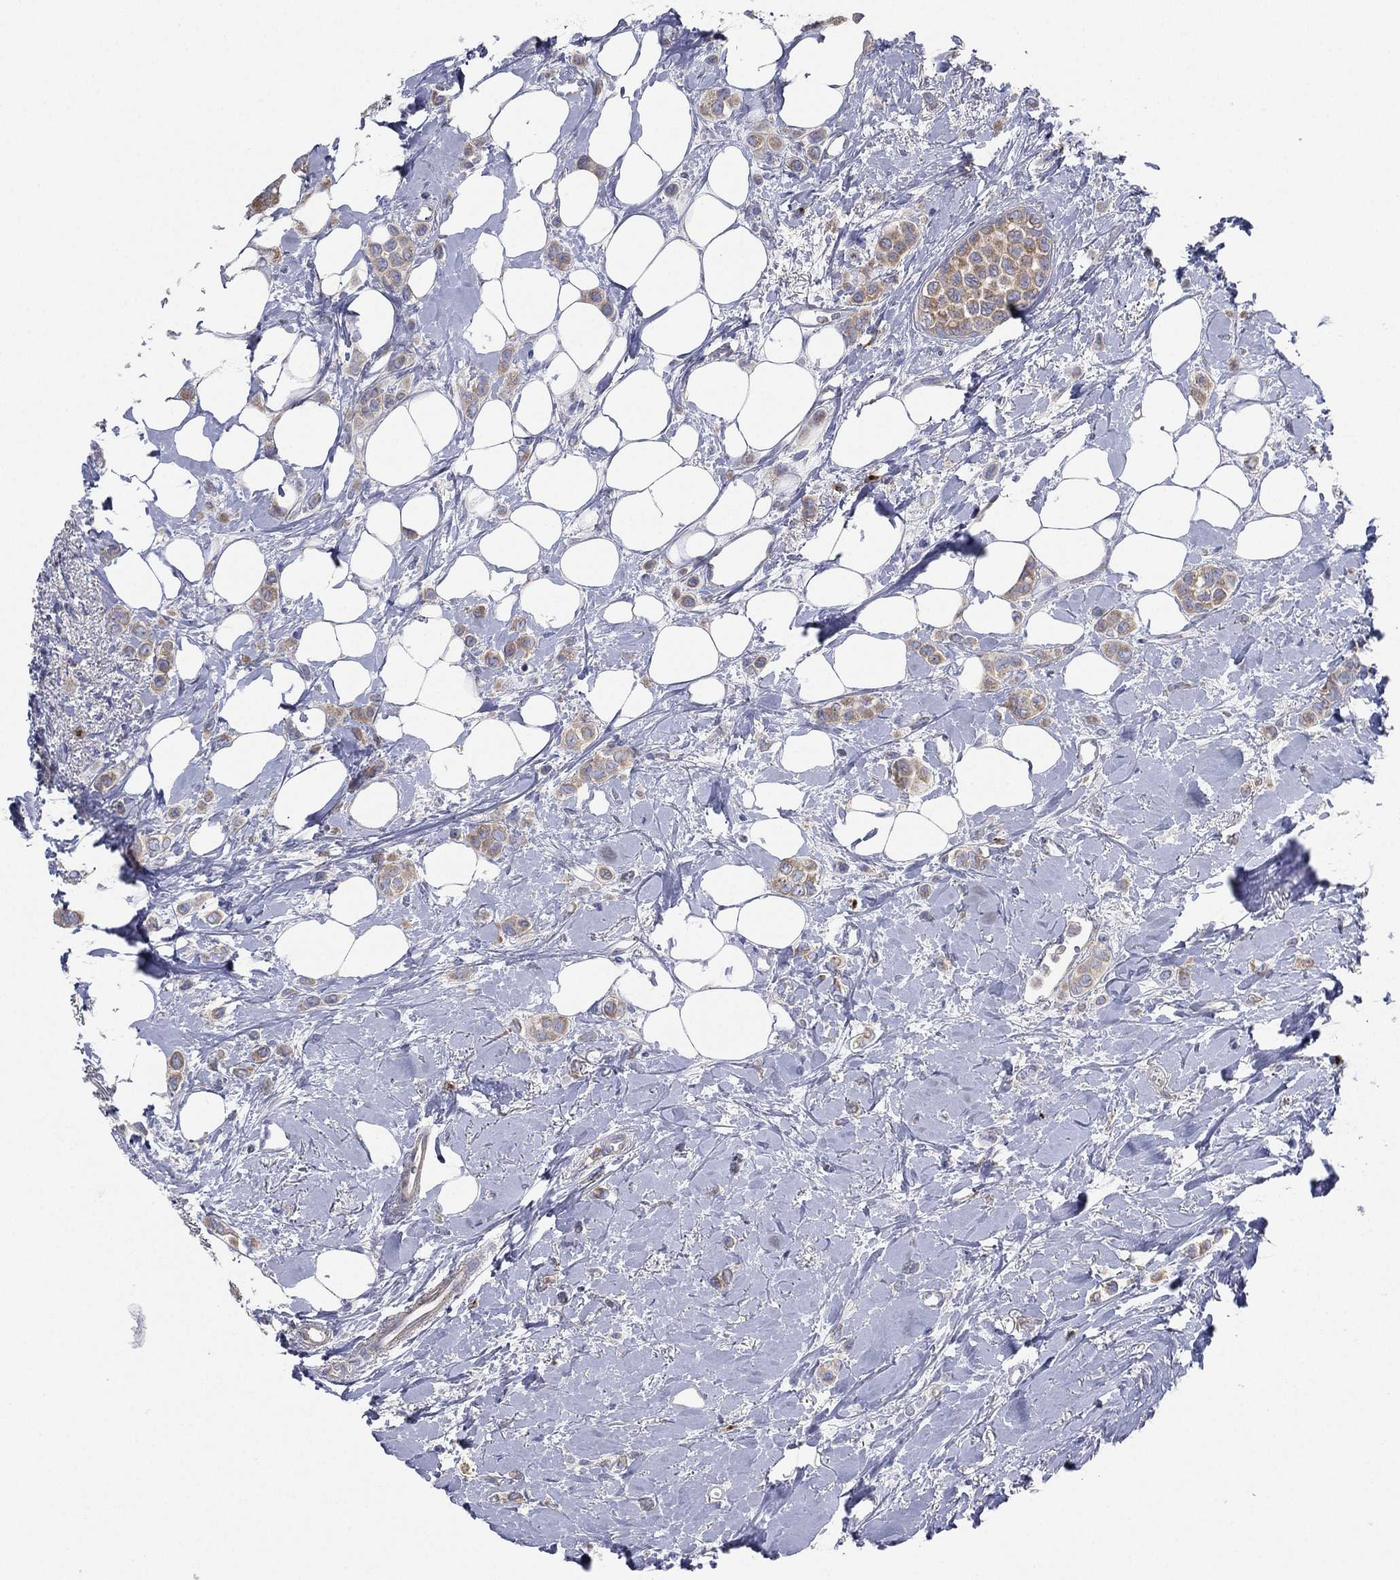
{"staining": {"intensity": "moderate", "quantity": ">75%", "location": "cytoplasmic/membranous"}, "tissue": "breast cancer", "cell_type": "Tumor cells", "image_type": "cancer", "snomed": [{"axis": "morphology", "description": "Lobular carcinoma"}, {"axis": "topography", "description": "Breast"}], "caption": "Immunohistochemical staining of human breast cancer (lobular carcinoma) reveals medium levels of moderate cytoplasmic/membranous positivity in about >75% of tumor cells. (DAB IHC with brightfield microscopy, high magnification).", "gene": "ATP8A2", "patient": {"sex": "female", "age": 66}}